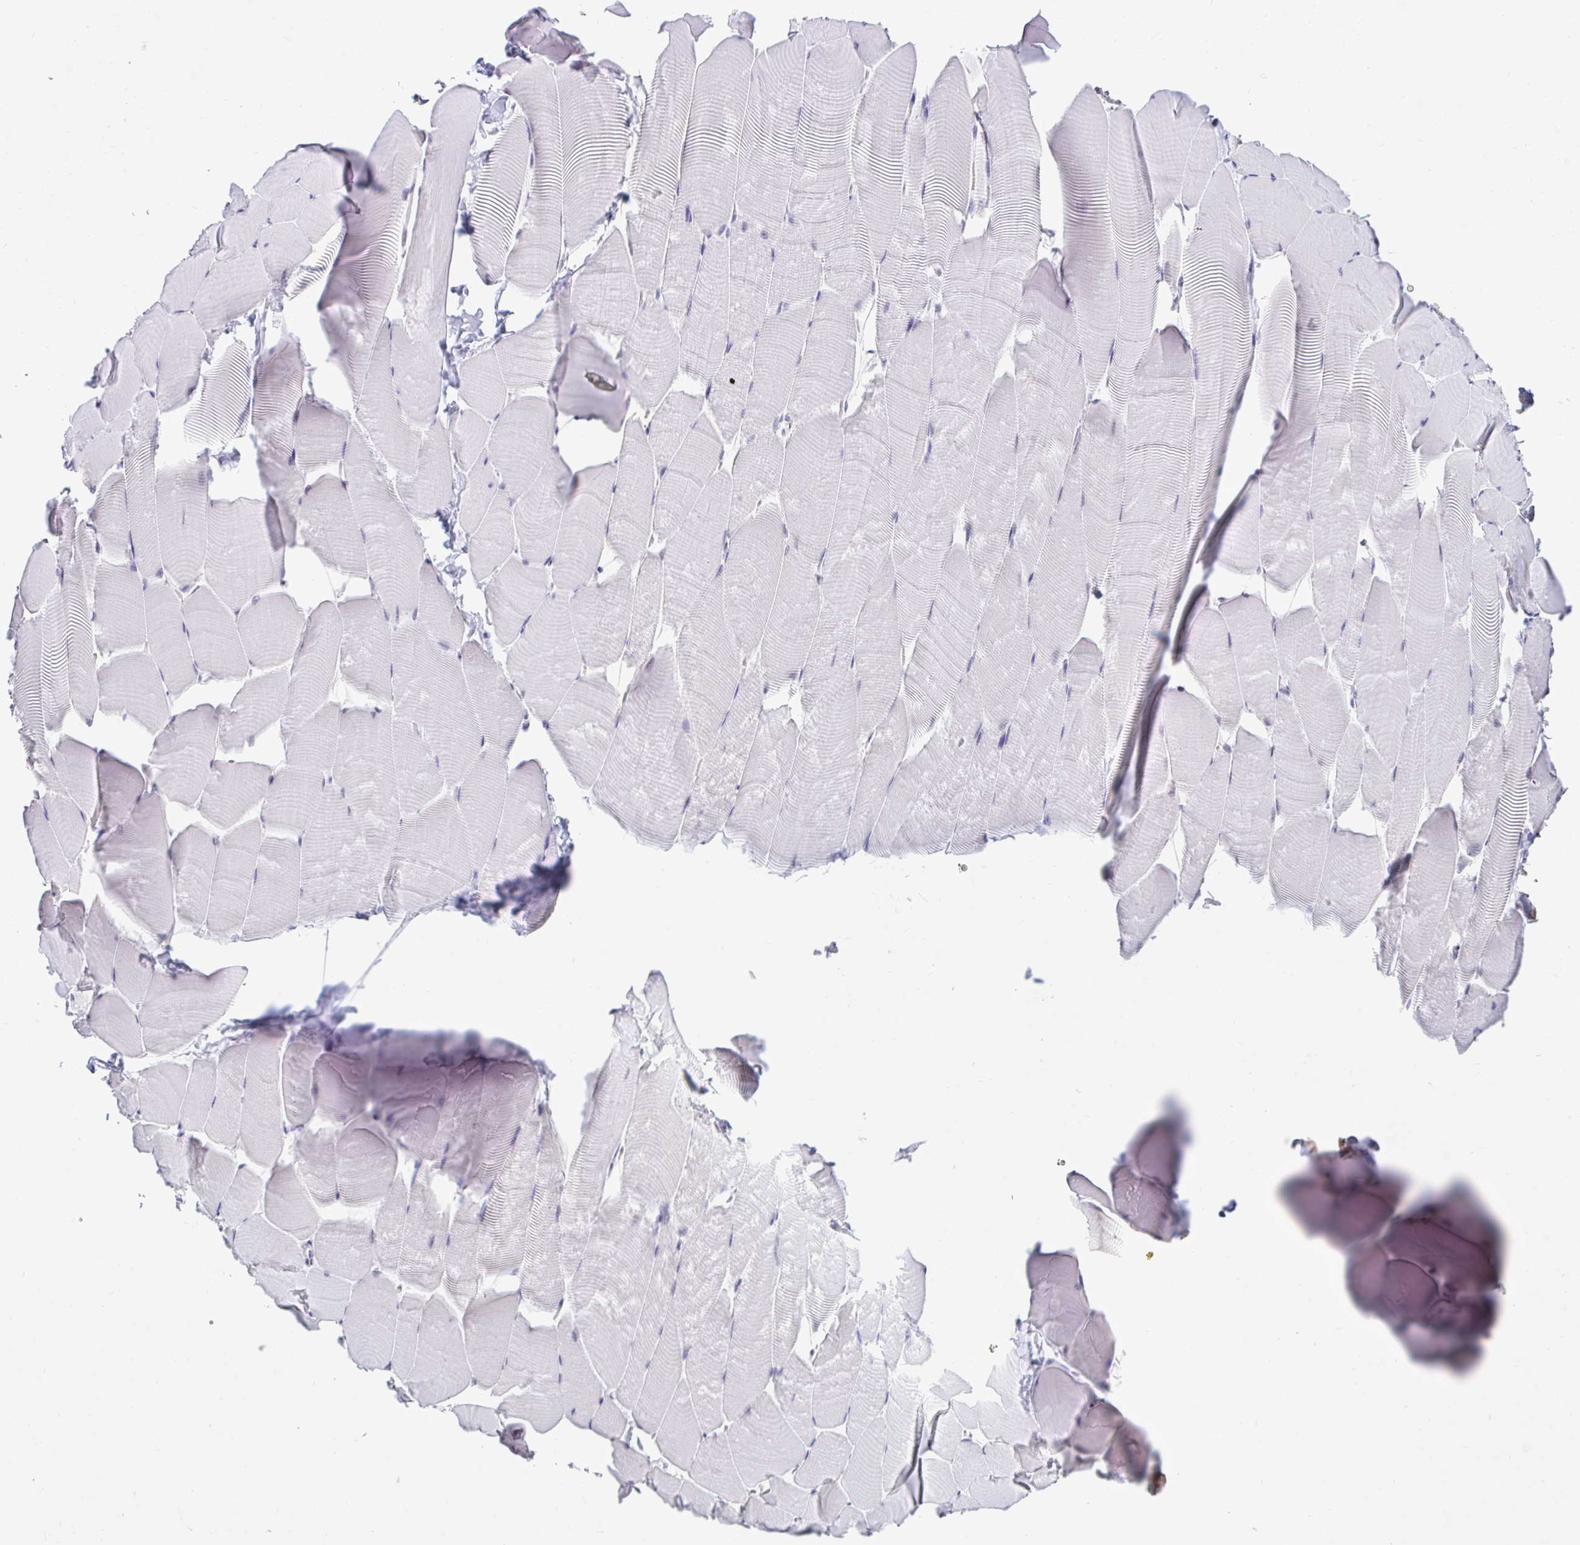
{"staining": {"intensity": "negative", "quantity": "none", "location": "none"}, "tissue": "skeletal muscle", "cell_type": "Myocytes", "image_type": "normal", "snomed": [{"axis": "morphology", "description": "Normal tissue, NOS"}, {"axis": "topography", "description": "Skeletal muscle"}], "caption": "High magnification brightfield microscopy of unremarkable skeletal muscle stained with DAB (3,3'-diaminobenzidine) (brown) and counterstained with hematoxylin (blue): myocytes show no significant expression. (Stains: DAB (3,3'-diaminobenzidine) immunohistochemistry with hematoxylin counter stain, Microscopy: brightfield microscopy at high magnification).", "gene": "DCAF17", "patient": {"sex": "male", "age": 25}}